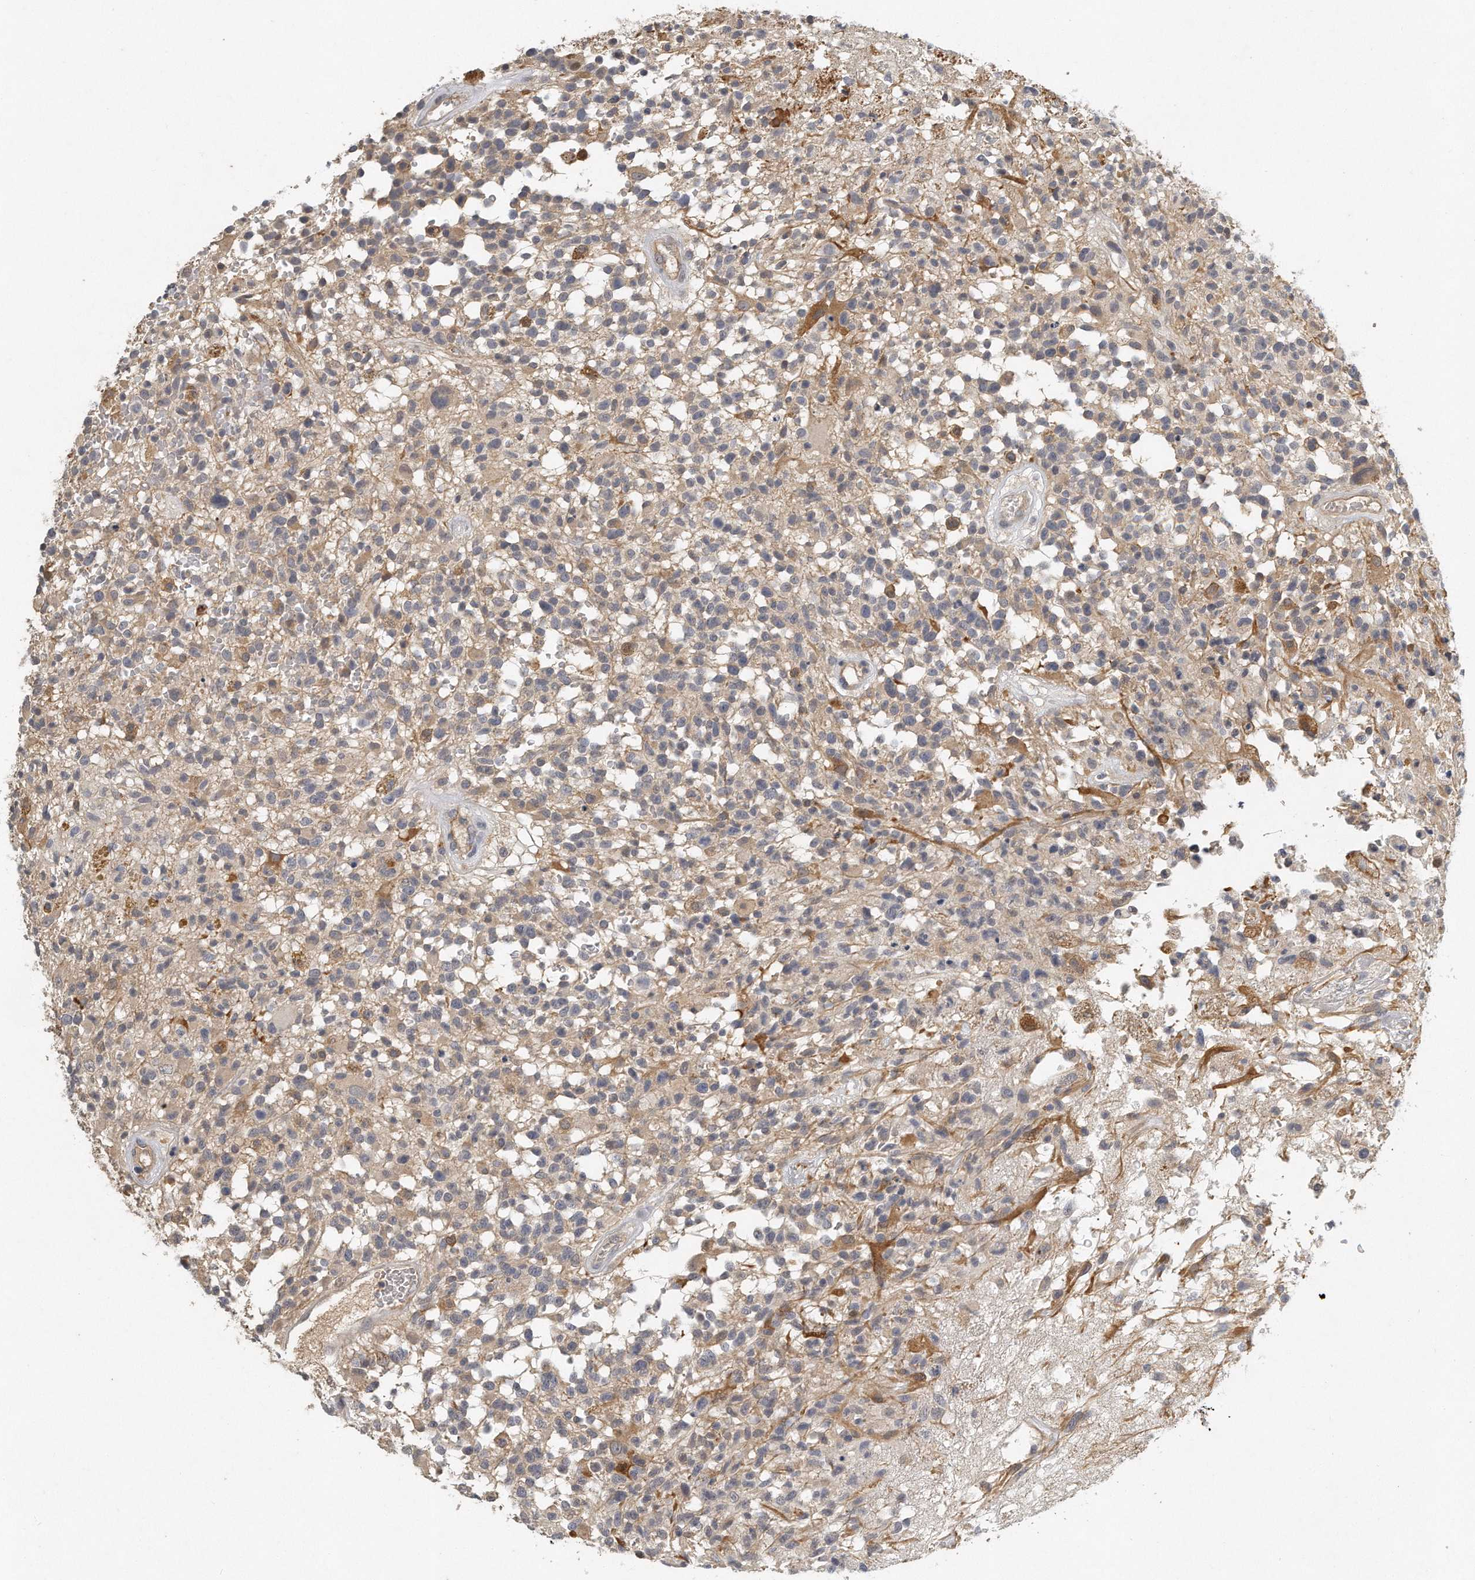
{"staining": {"intensity": "weak", "quantity": "25%-75%", "location": "cytoplasmic/membranous"}, "tissue": "glioma", "cell_type": "Tumor cells", "image_type": "cancer", "snomed": [{"axis": "morphology", "description": "Glioma, malignant, High grade"}, {"axis": "morphology", "description": "Glioblastoma, NOS"}, {"axis": "topography", "description": "Brain"}], "caption": "IHC (DAB (3,3'-diaminobenzidine)) staining of human glioma displays weak cytoplasmic/membranous protein expression in approximately 25%-75% of tumor cells. The protein is stained brown, and the nuclei are stained in blue (DAB IHC with brightfield microscopy, high magnification).", "gene": "CAMK1", "patient": {"sex": "male", "age": 60}}